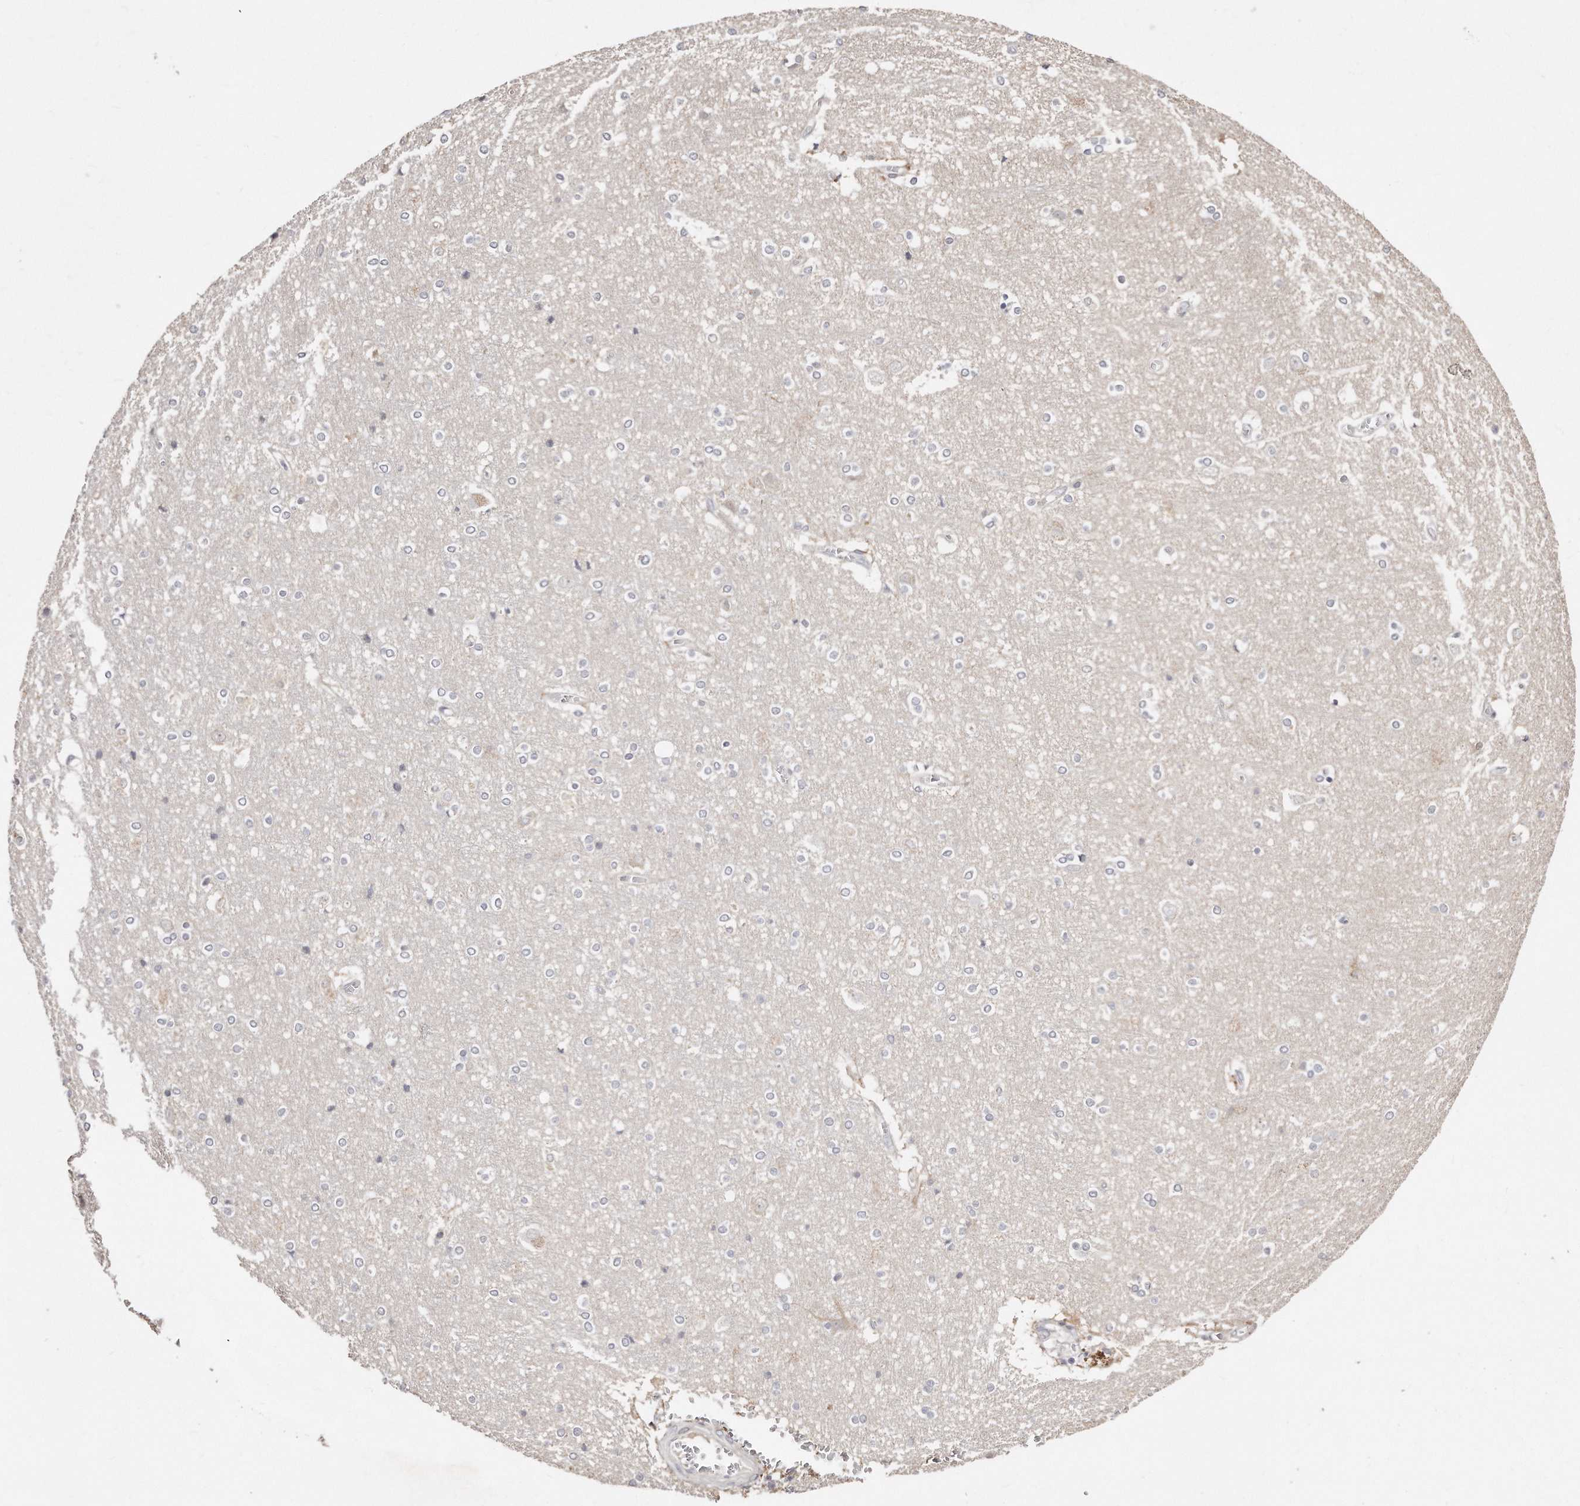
{"staining": {"intensity": "negative", "quantity": "none", "location": "none"}, "tissue": "cerebral cortex", "cell_type": "Endothelial cells", "image_type": "normal", "snomed": [{"axis": "morphology", "description": "Normal tissue, NOS"}, {"axis": "topography", "description": "Cerebral cortex"}], "caption": "This is an immunohistochemistry (IHC) photomicrograph of normal human cerebral cortex. There is no positivity in endothelial cells.", "gene": "CASZ1", "patient": {"sex": "male", "age": 54}}